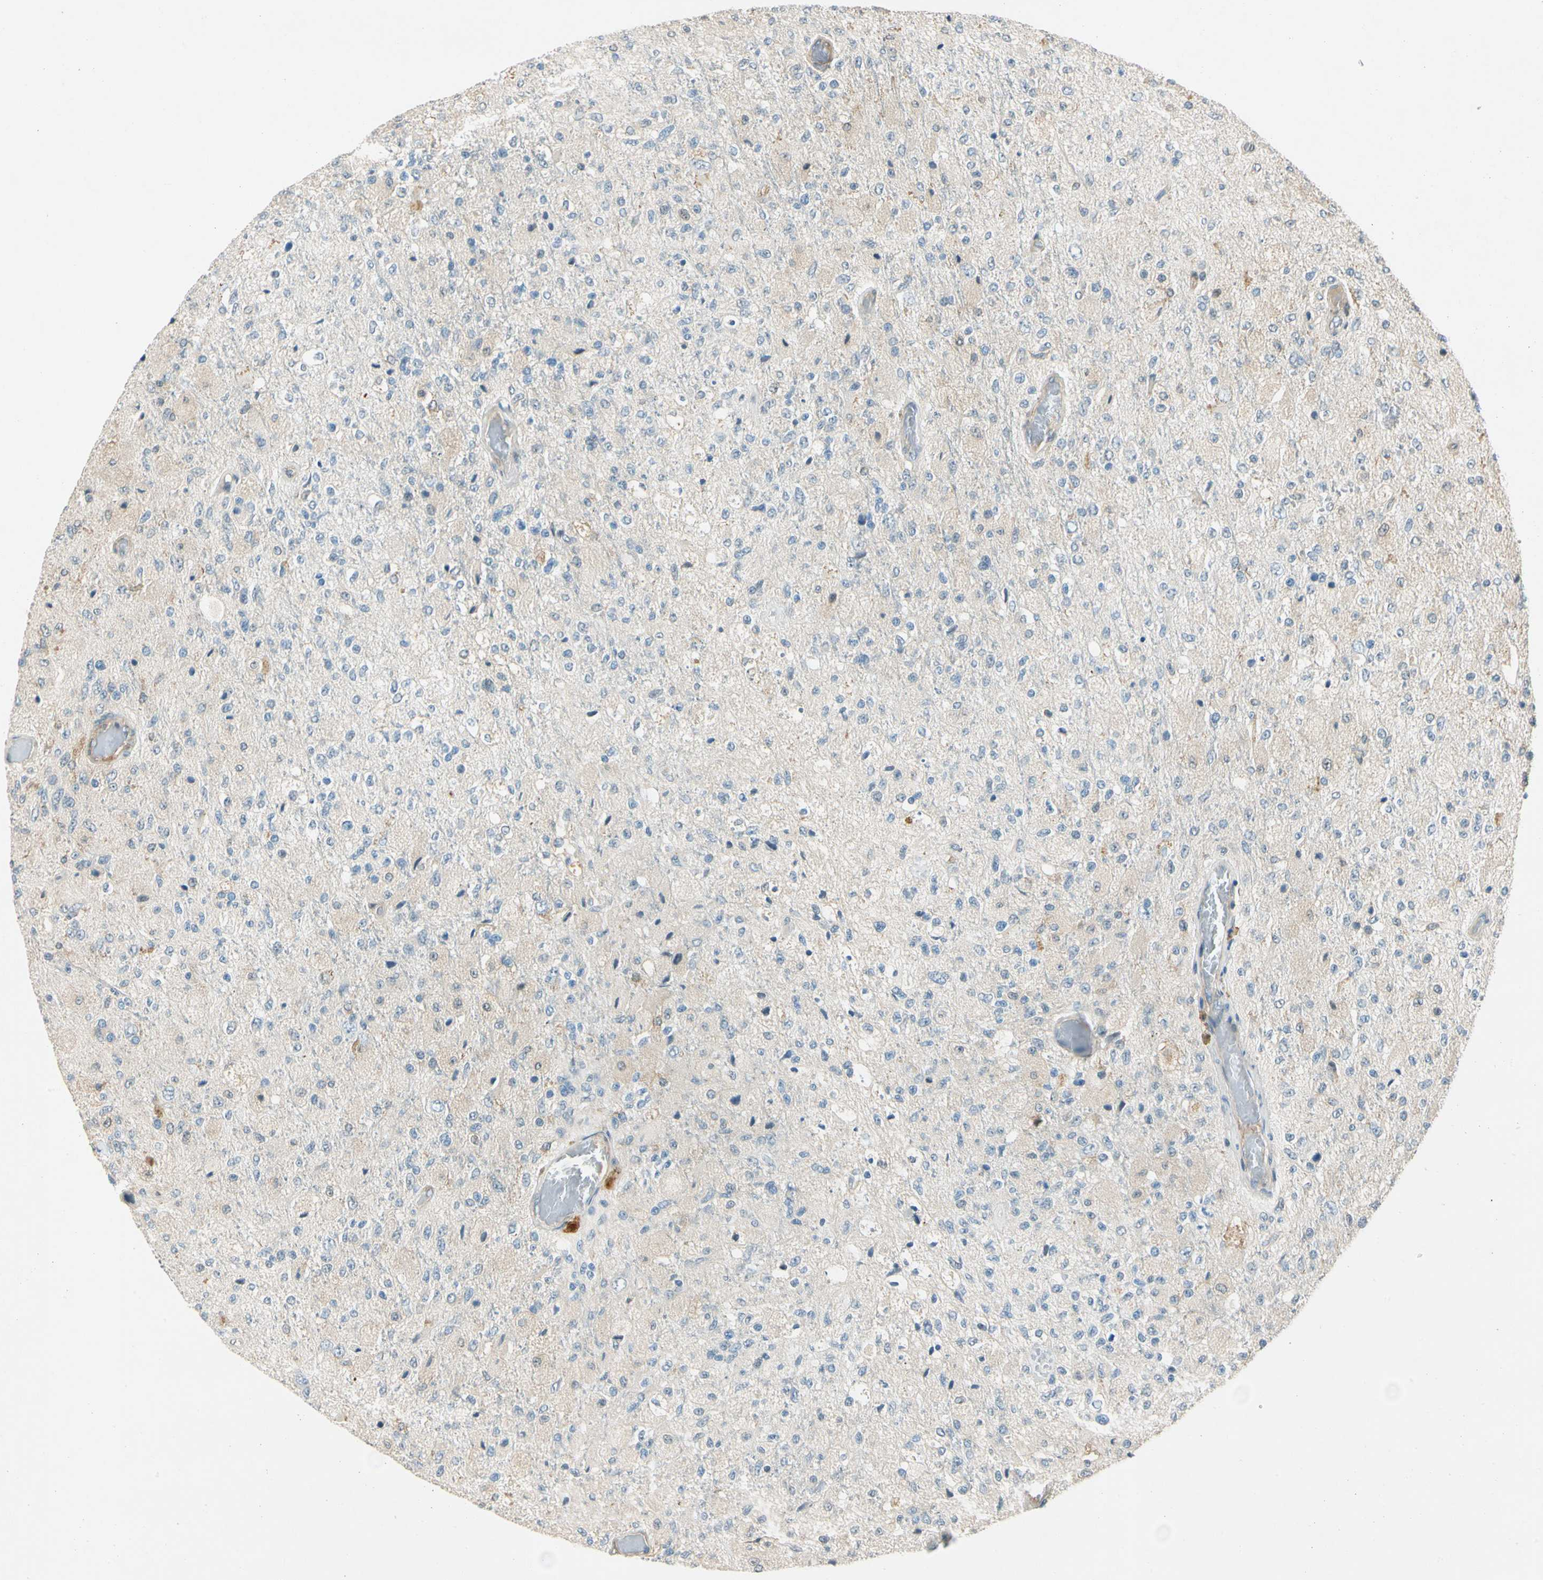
{"staining": {"intensity": "moderate", "quantity": "<25%", "location": "cytoplasmic/membranous"}, "tissue": "glioma", "cell_type": "Tumor cells", "image_type": "cancer", "snomed": [{"axis": "morphology", "description": "Normal tissue, NOS"}, {"axis": "morphology", "description": "Glioma, malignant, High grade"}, {"axis": "topography", "description": "Cerebral cortex"}], "caption": "Protein analysis of malignant high-grade glioma tissue demonstrates moderate cytoplasmic/membranous expression in about <25% of tumor cells. The staining was performed using DAB to visualize the protein expression in brown, while the nuclei were stained in blue with hematoxylin (Magnification: 20x).", "gene": "WIPI1", "patient": {"sex": "male", "age": 77}}